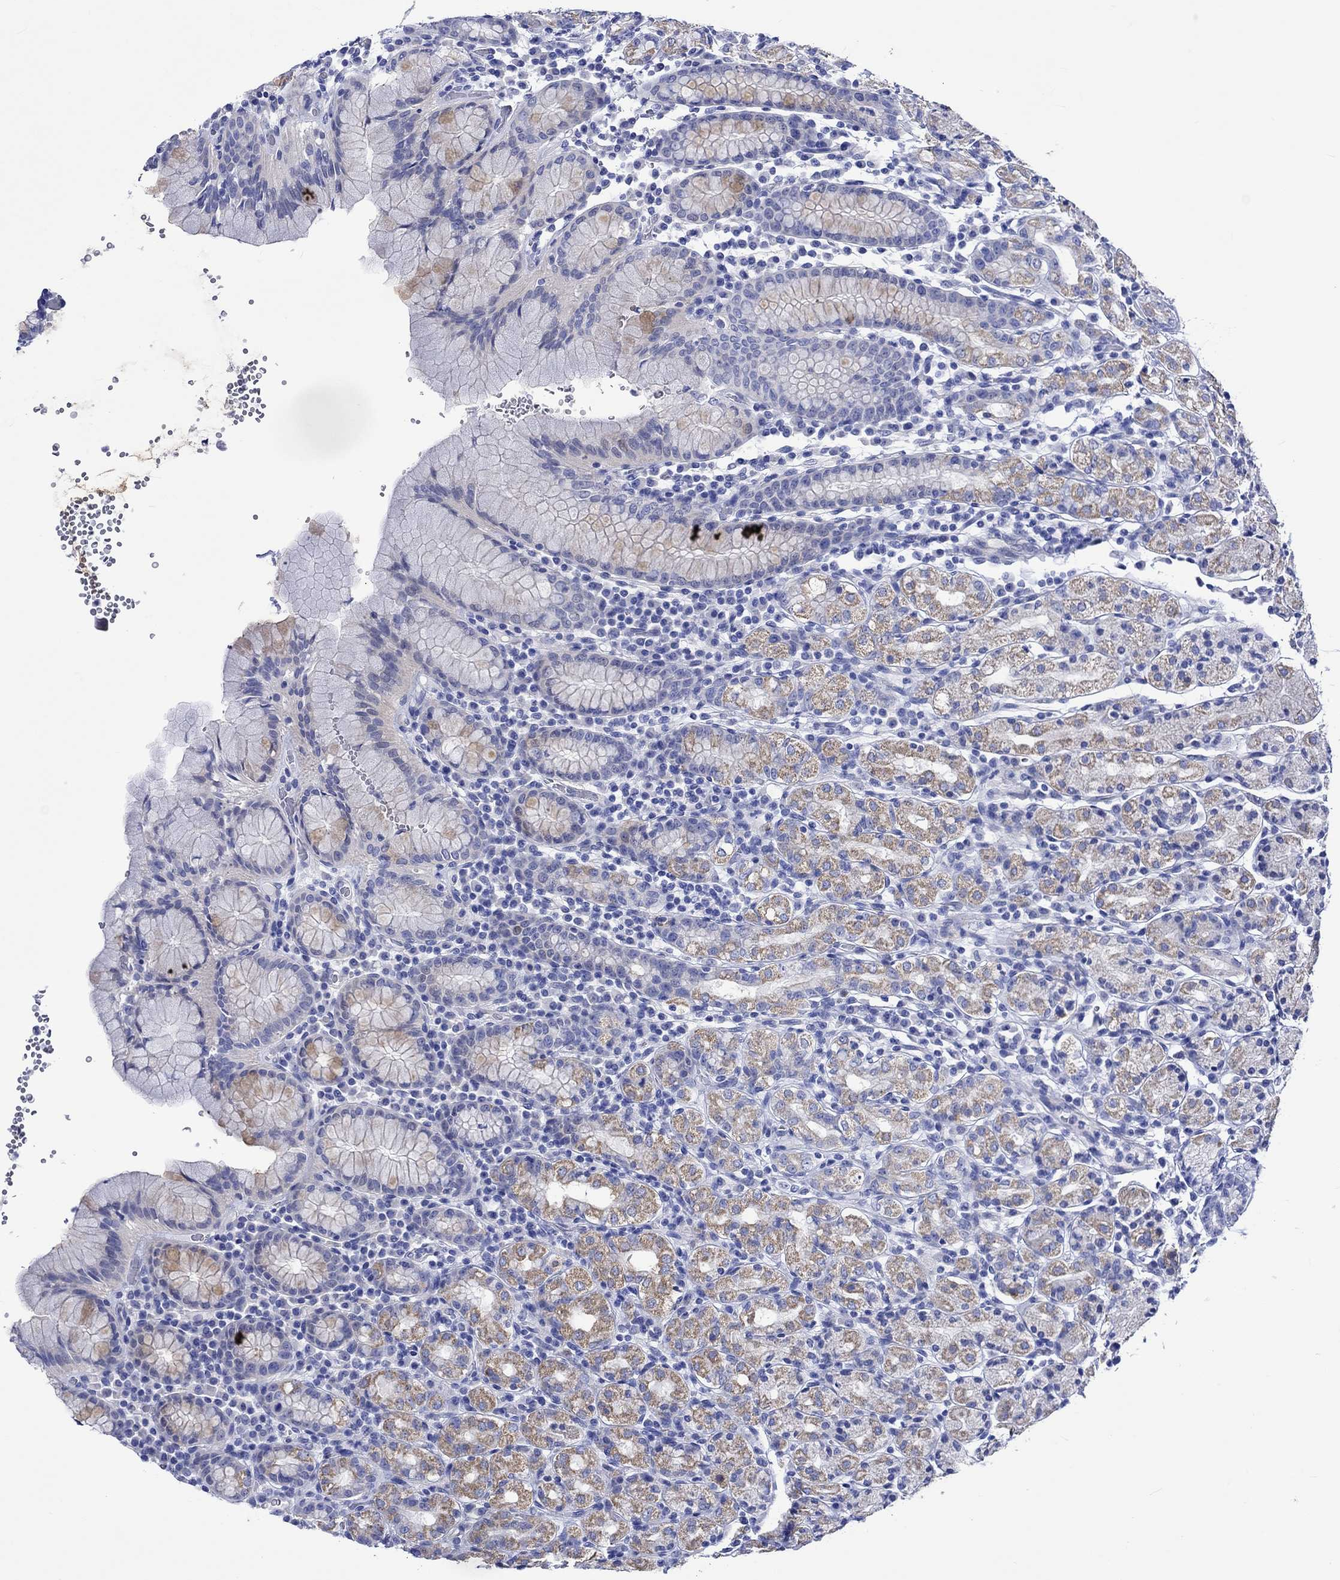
{"staining": {"intensity": "moderate", "quantity": "25%-75%", "location": "cytoplasmic/membranous"}, "tissue": "stomach", "cell_type": "Glandular cells", "image_type": "normal", "snomed": [{"axis": "morphology", "description": "Normal tissue, NOS"}, {"axis": "topography", "description": "Stomach, upper"}, {"axis": "topography", "description": "Stomach"}], "caption": "Immunohistochemistry image of normal stomach stained for a protein (brown), which exhibits medium levels of moderate cytoplasmic/membranous positivity in approximately 25%-75% of glandular cells.", "gene": "HARBI1", "patient": {"sex": "male", "age": 62}}